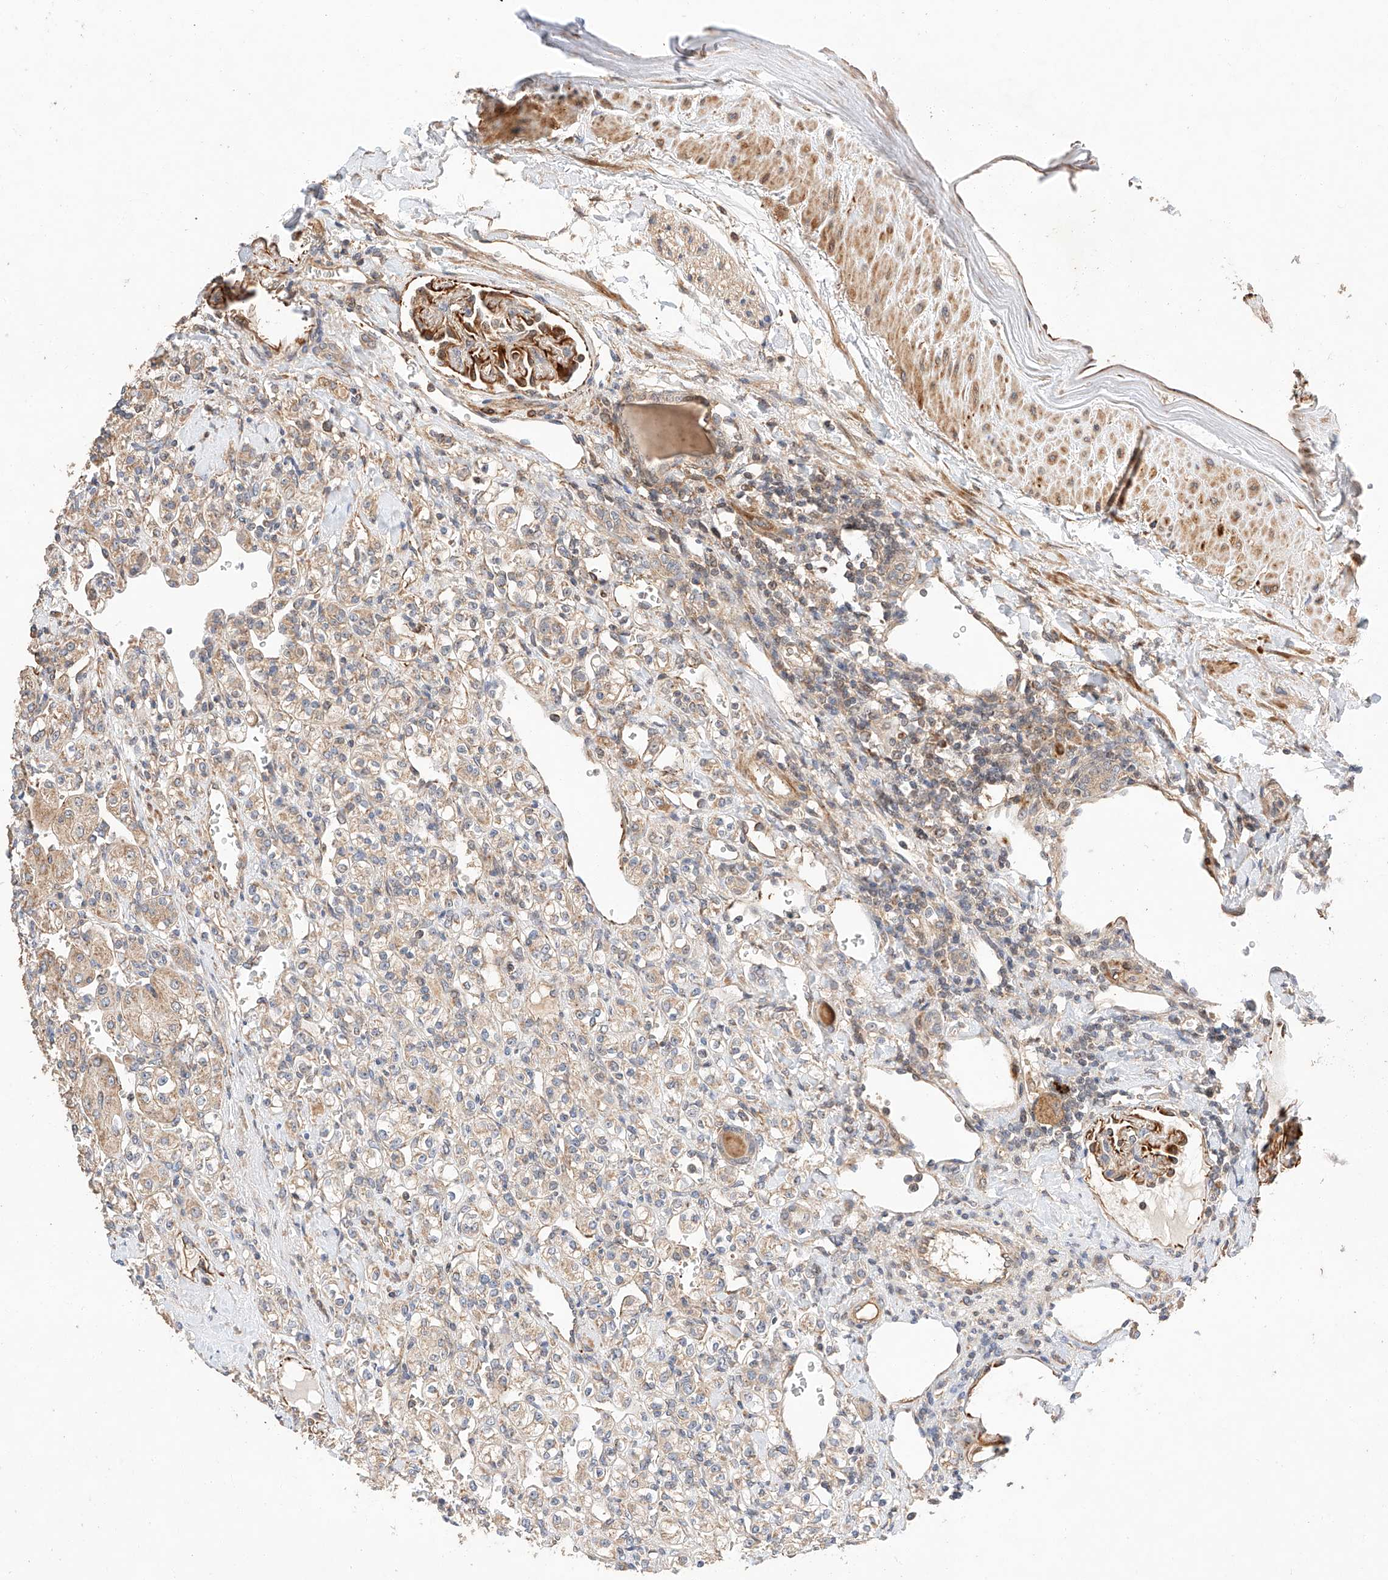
{"staining": {"intensity": "weak", "quantity": ">75%", "location": "cytoplasmic/membranous"}, "tissue": "renal cancer", "cell_type": "Tumor cells", "image_type": "cancer", "snomed": [{"axis": "morphology", "description": "Adenocarcinoma, NOS"}, {"axis": "topography", "description": "Kidney"}], "caption": "The photomicrograph shows staining of renal cancer, revealing weak cytoplasmic/membranous protein staining (brown color) within tumor cells.", "gene": "RAB23", "patient": {"sex": "male", "age": 77}}